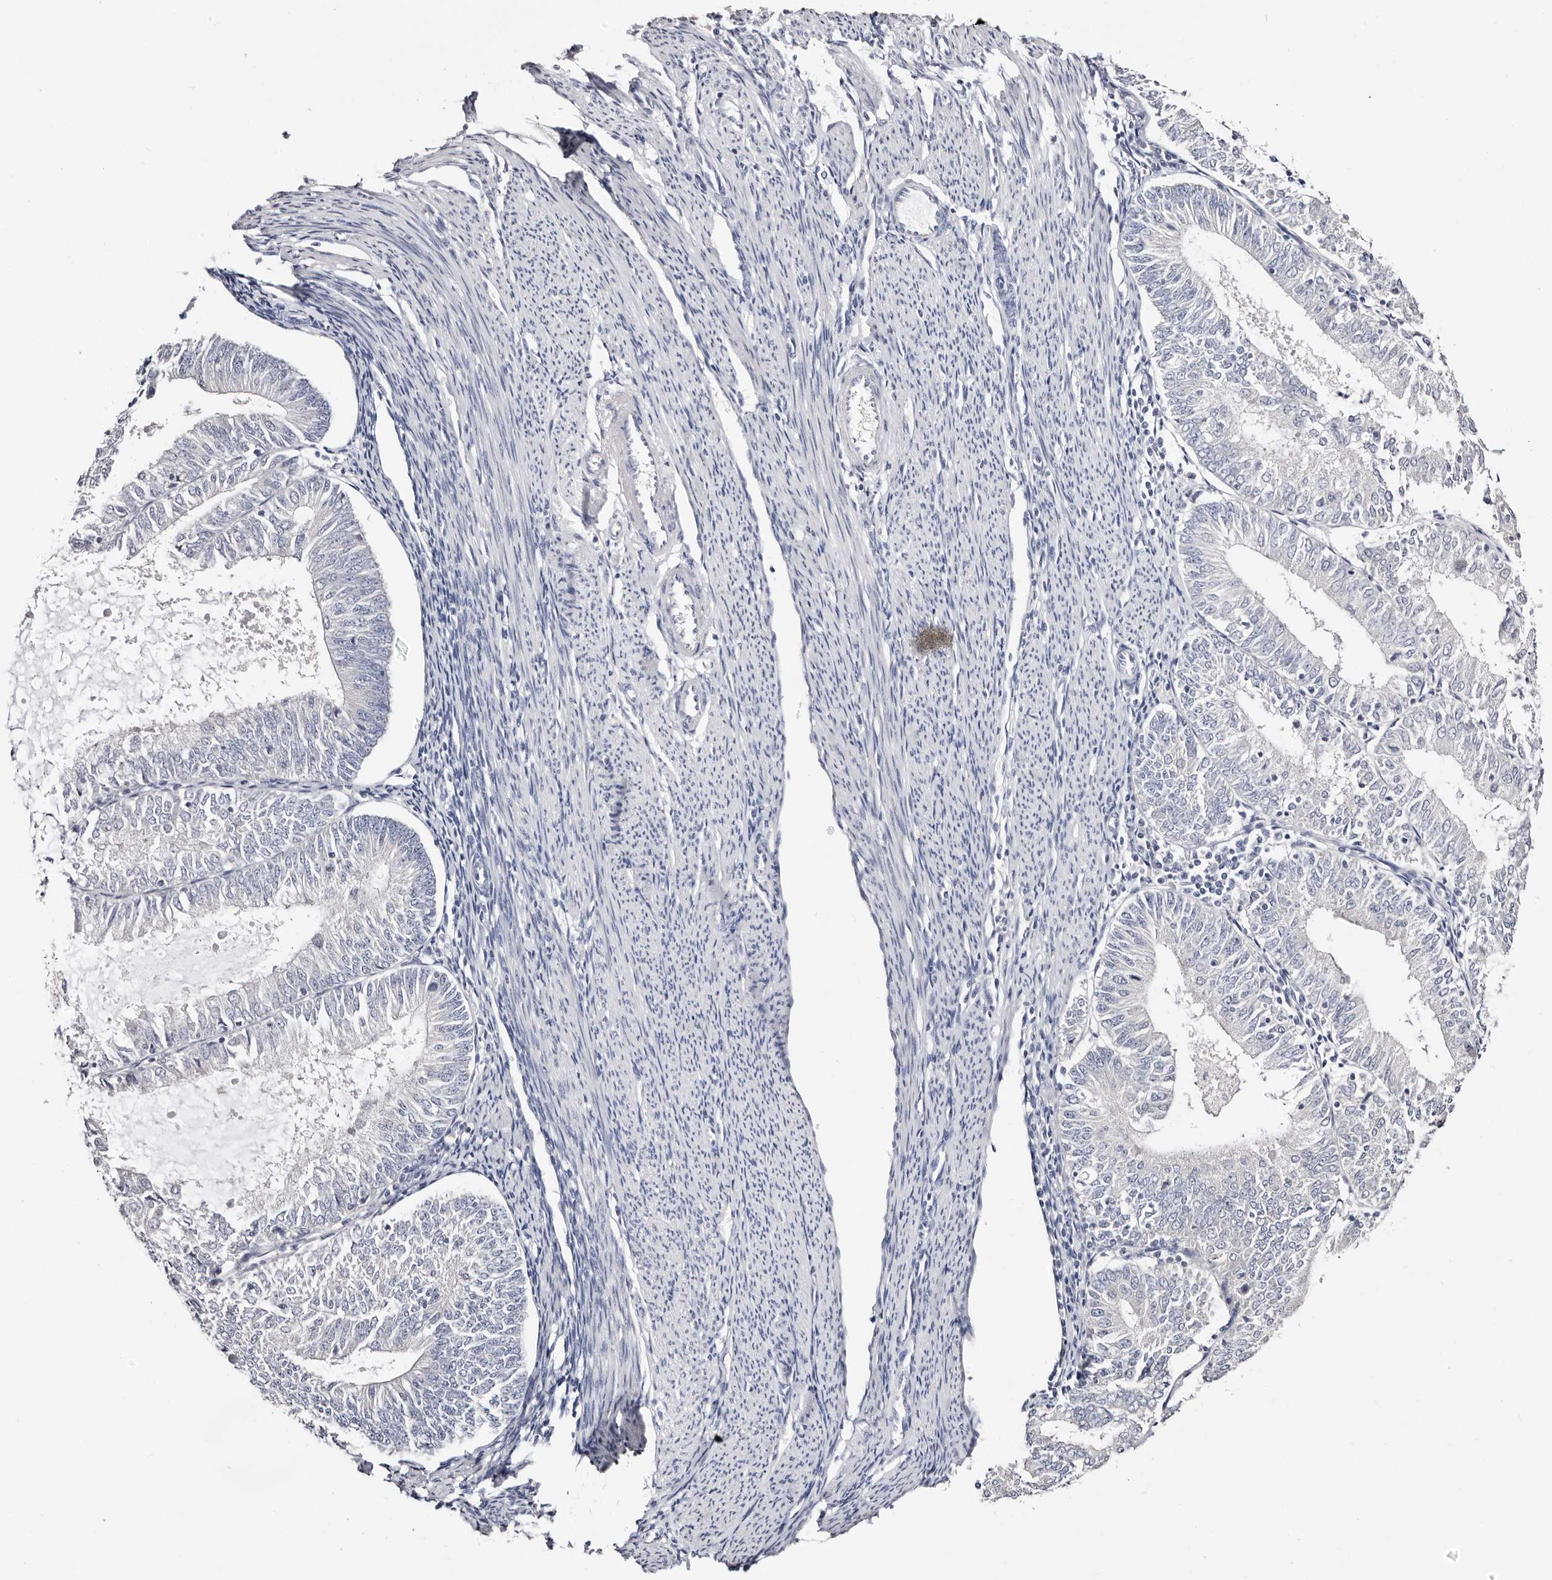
{"staining": {"intensity": "negative", "quantity": "none", "location": "none"}, "tissue": "endometrial cancer", "cell_type": "Tumor cells", "image_type": "cancer", "snomed": [{"axis": "morphology", "description": "Adenocarcinoma, NOS"}, {"axis": "topography", "description": "Endometrium"}], "caption": "The immunohistochemistry micrograph has no significant staining in tumor cells of adenocarcinoma (endometrial) tissue.", "gene": "ROM1", "patient": {"sex": "female", "age": 57}}